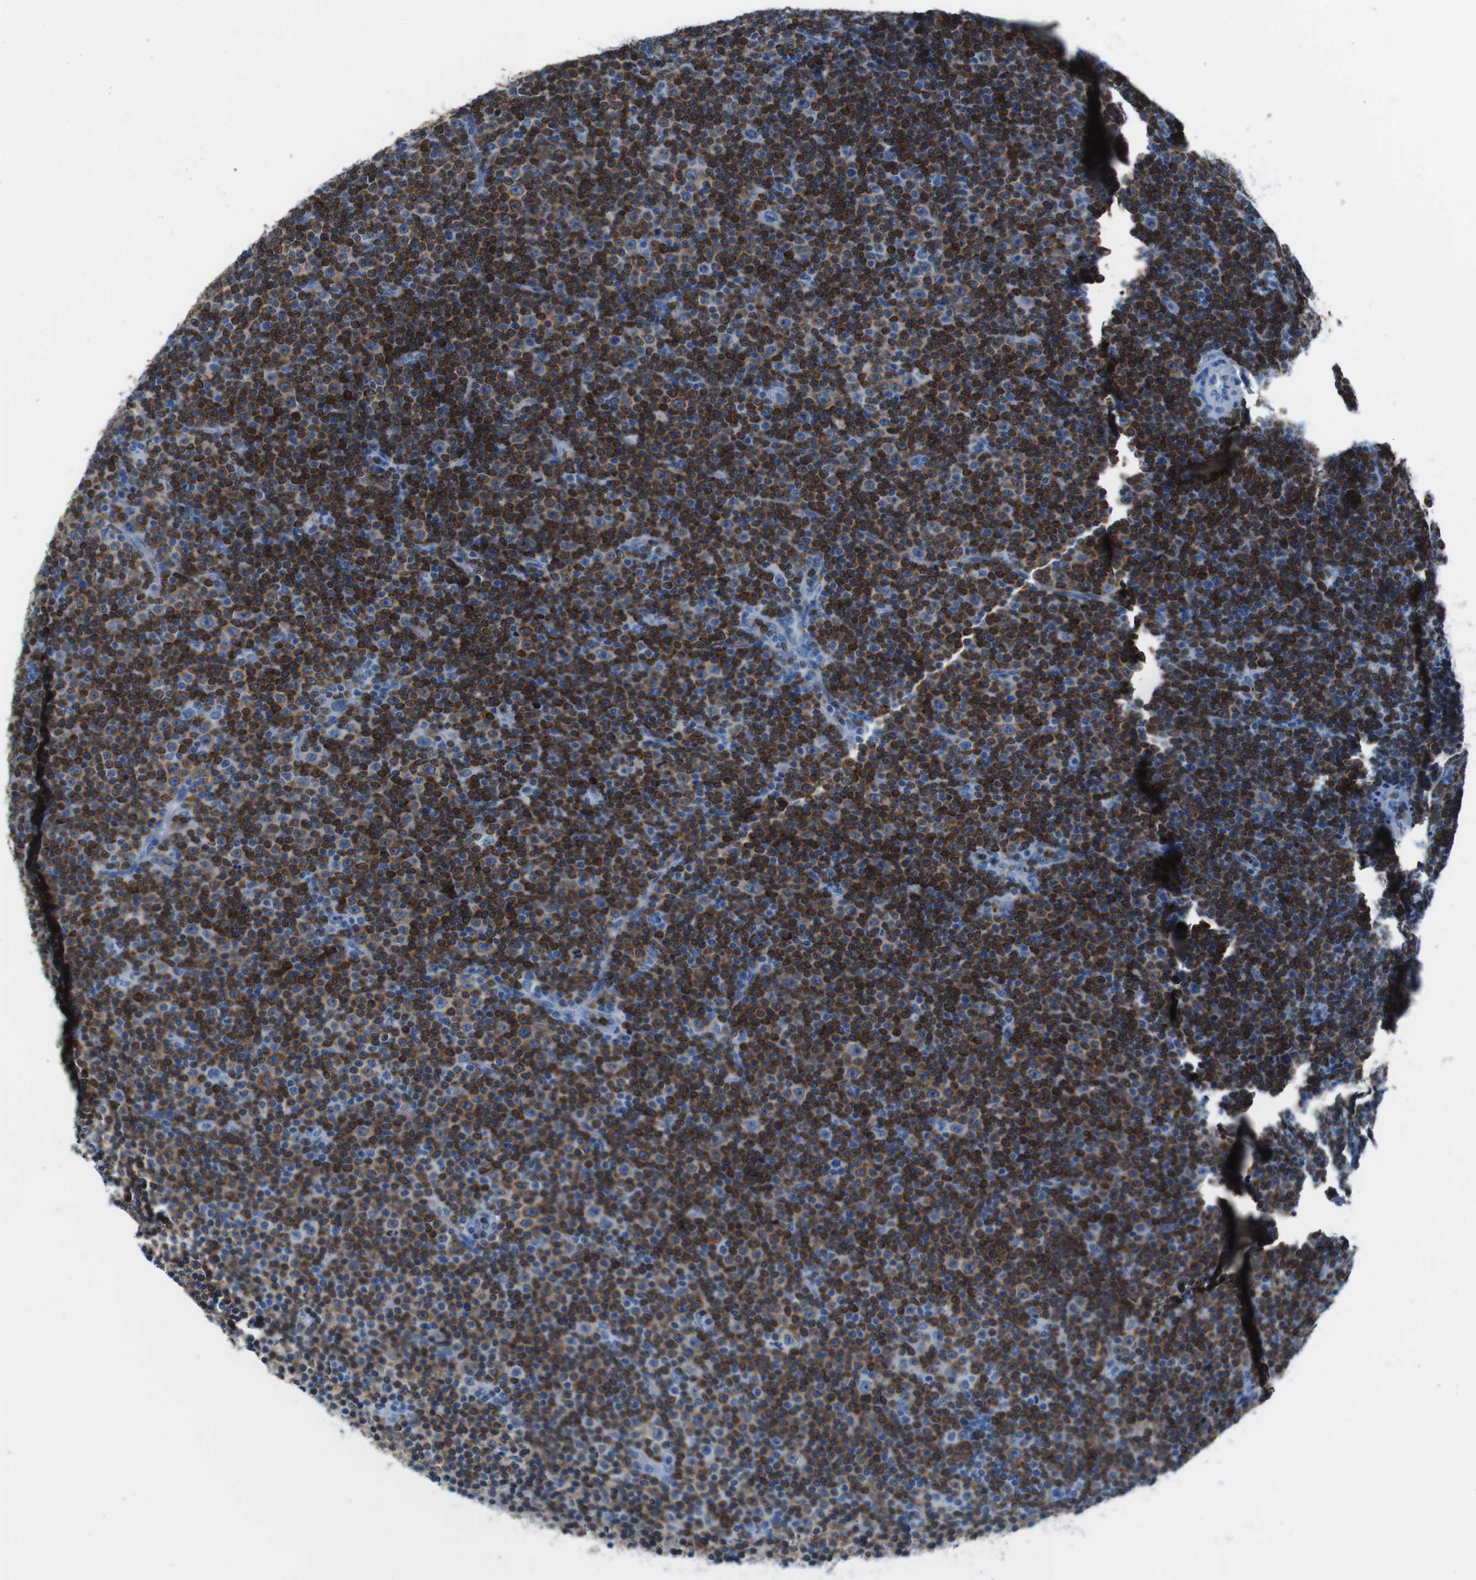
{"staining": {"intensity": "strong", "quantity": "25%-75%", "location": "cytoplasmic/membranous"}, "tissue": "lymphoma", "cell_type": "Tumor cells", "image_type": "cancer", "snomed": [{"axis": "morphology", "description": "Malignant lymphoma, non-Hodgkin's type, Low grade"}, {"axis": "topography", "description": "Lymph node"}], "caption": "The immunohistochemical stain highlights strong cytoplasmic/membranous positivity in tumor cells of lymphoma tissue. (DAB (3,3'-diaminobenzidine) = brown stain, brightfield microscopy at high magnification).", "gene": "IGHD", "patient": {"sex": "female", "age": 67}}